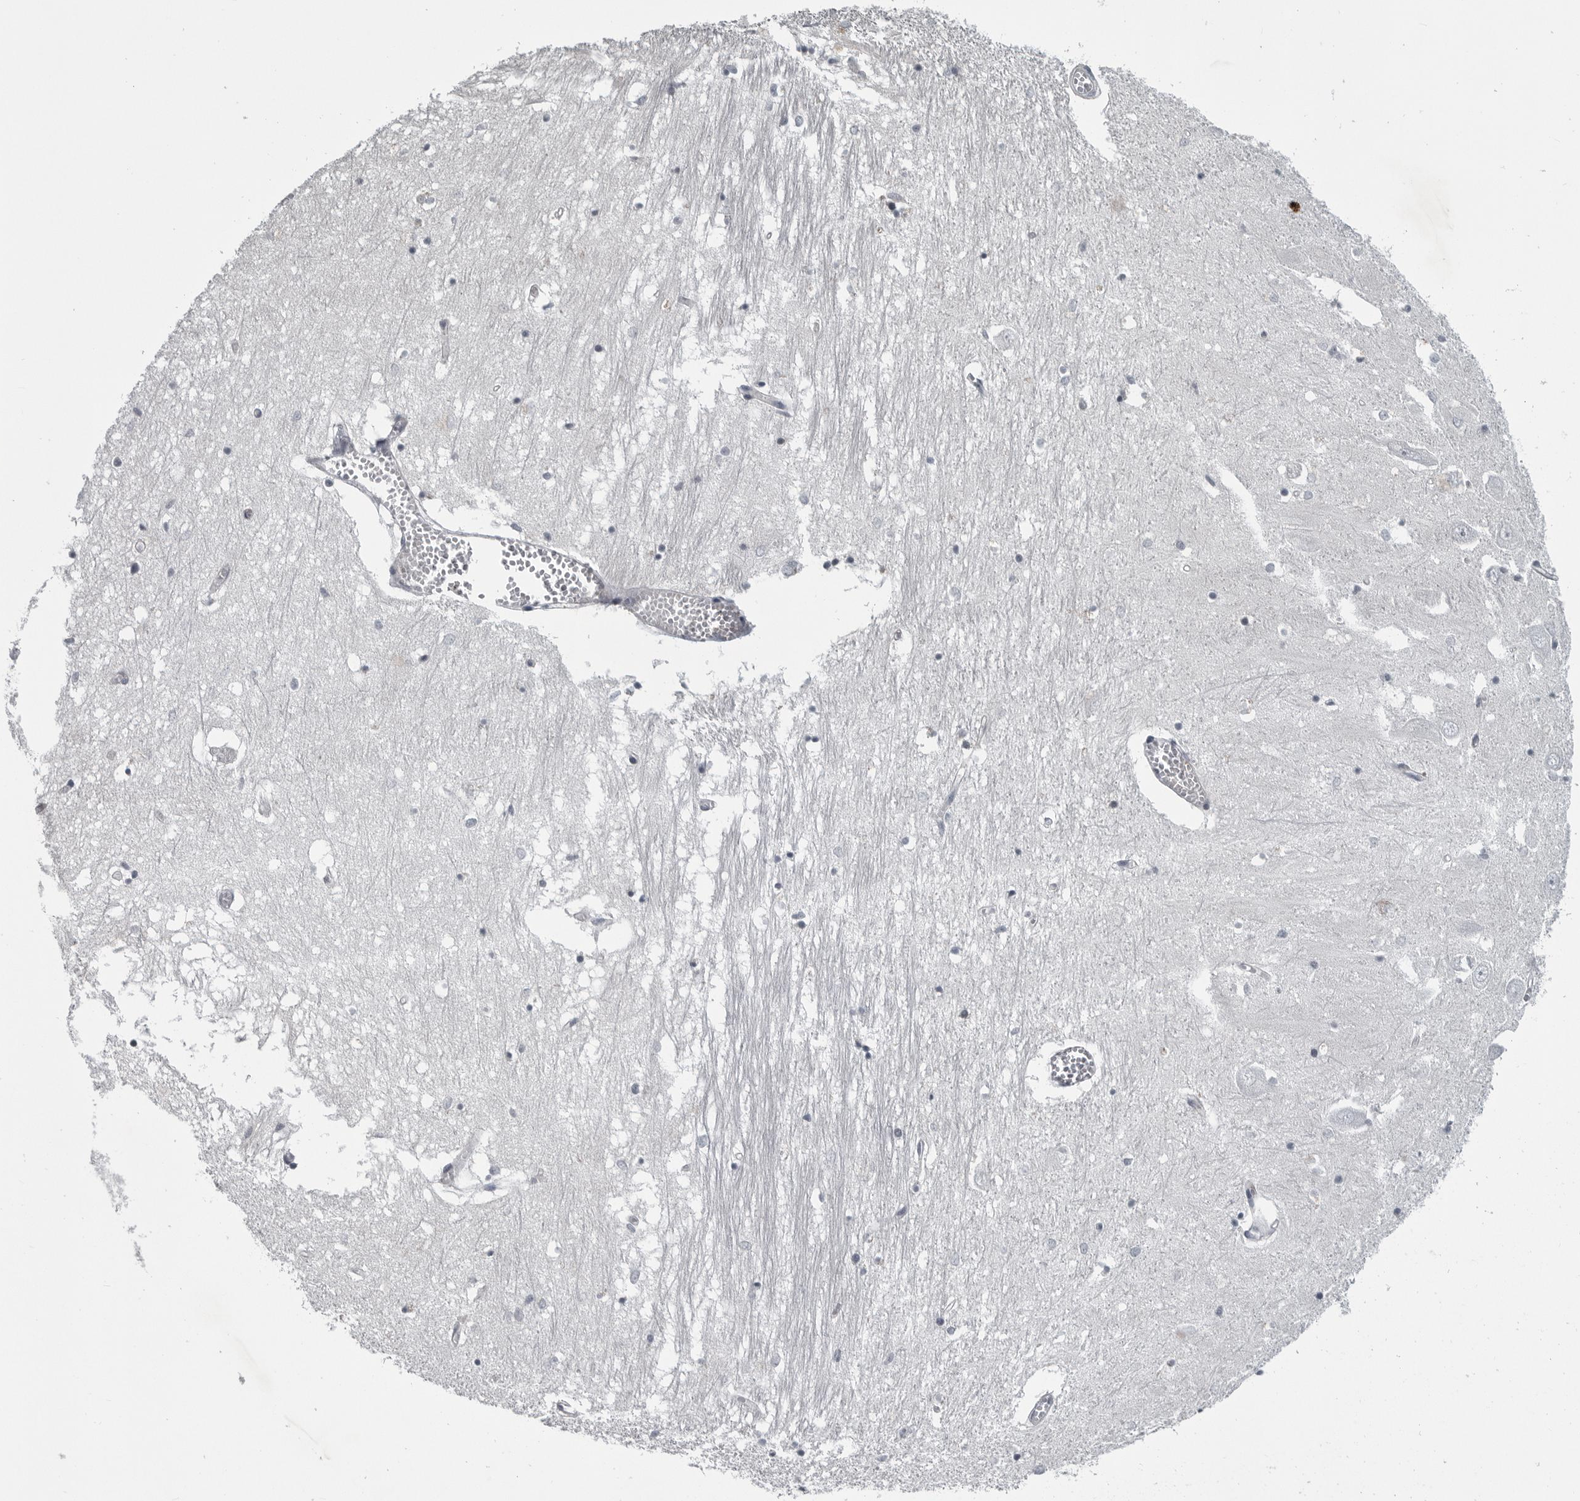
{"staining": {"intensity": "negative", "quantity": "none", "location": "none"}, "tissue": "hippocampus", "cell_type": "Glial cells", "image_type": "normal", "snomed": [{"axis": "morphology", "description": "Normal tissue, NOS"}, {"axis": "topography", "description": "Hippocampus"}], "caption": "IHC micrograph of unremarkable human hippocampus stained for a protein (brown), which reveals no staining in glial cells.", "gene": "LYSMD1", "patient": {"sex": "male", "age": 70}}